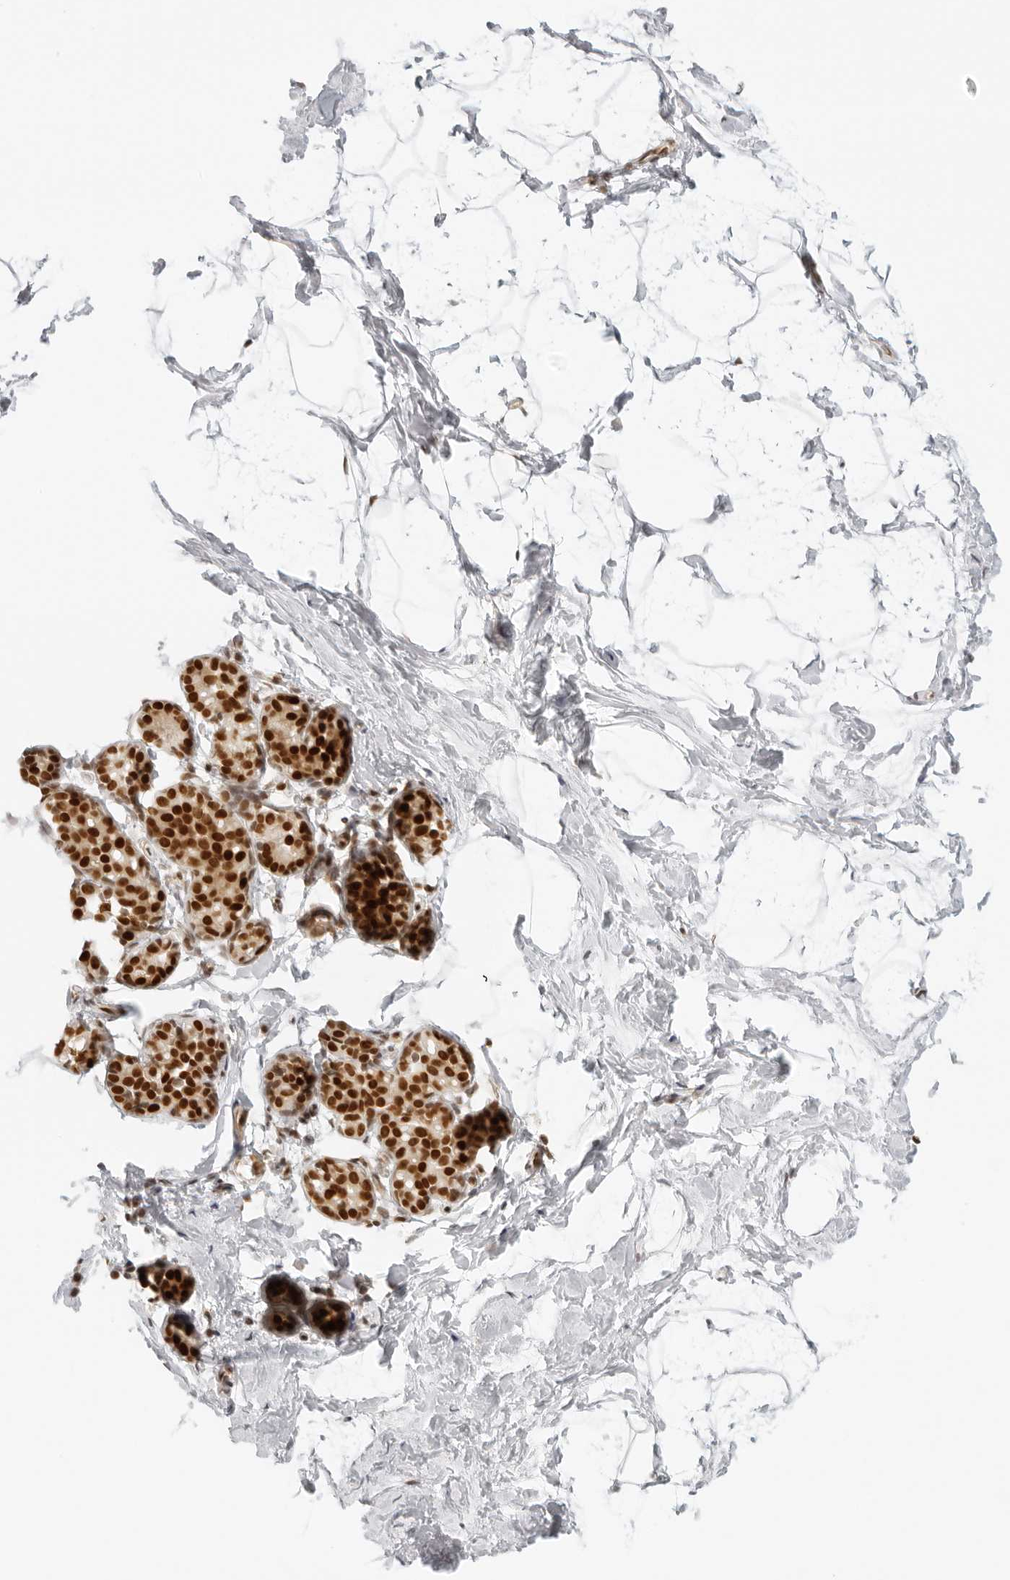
{"staining": {"intensity": "moderate", "quantity": ">75%", "location": "nuclear"}, "tissue": "breast", "cell_type": "Adipocytes", "image_type": "normal", "snomed": [{"axis": "morphology", "description": "Normal tissue, NOS"}, {"axis": "topography", "description": "Breast"}], "caption": "IHC histopathology image of normal breast: human breast stained using IHC shows medium levels of moderate protein expression localized specifically in the nuclear of adipocytes, appearing as a nuclear brown color.", "gene": "RCC1", "patient": {"sex": "female", "age": 62}}